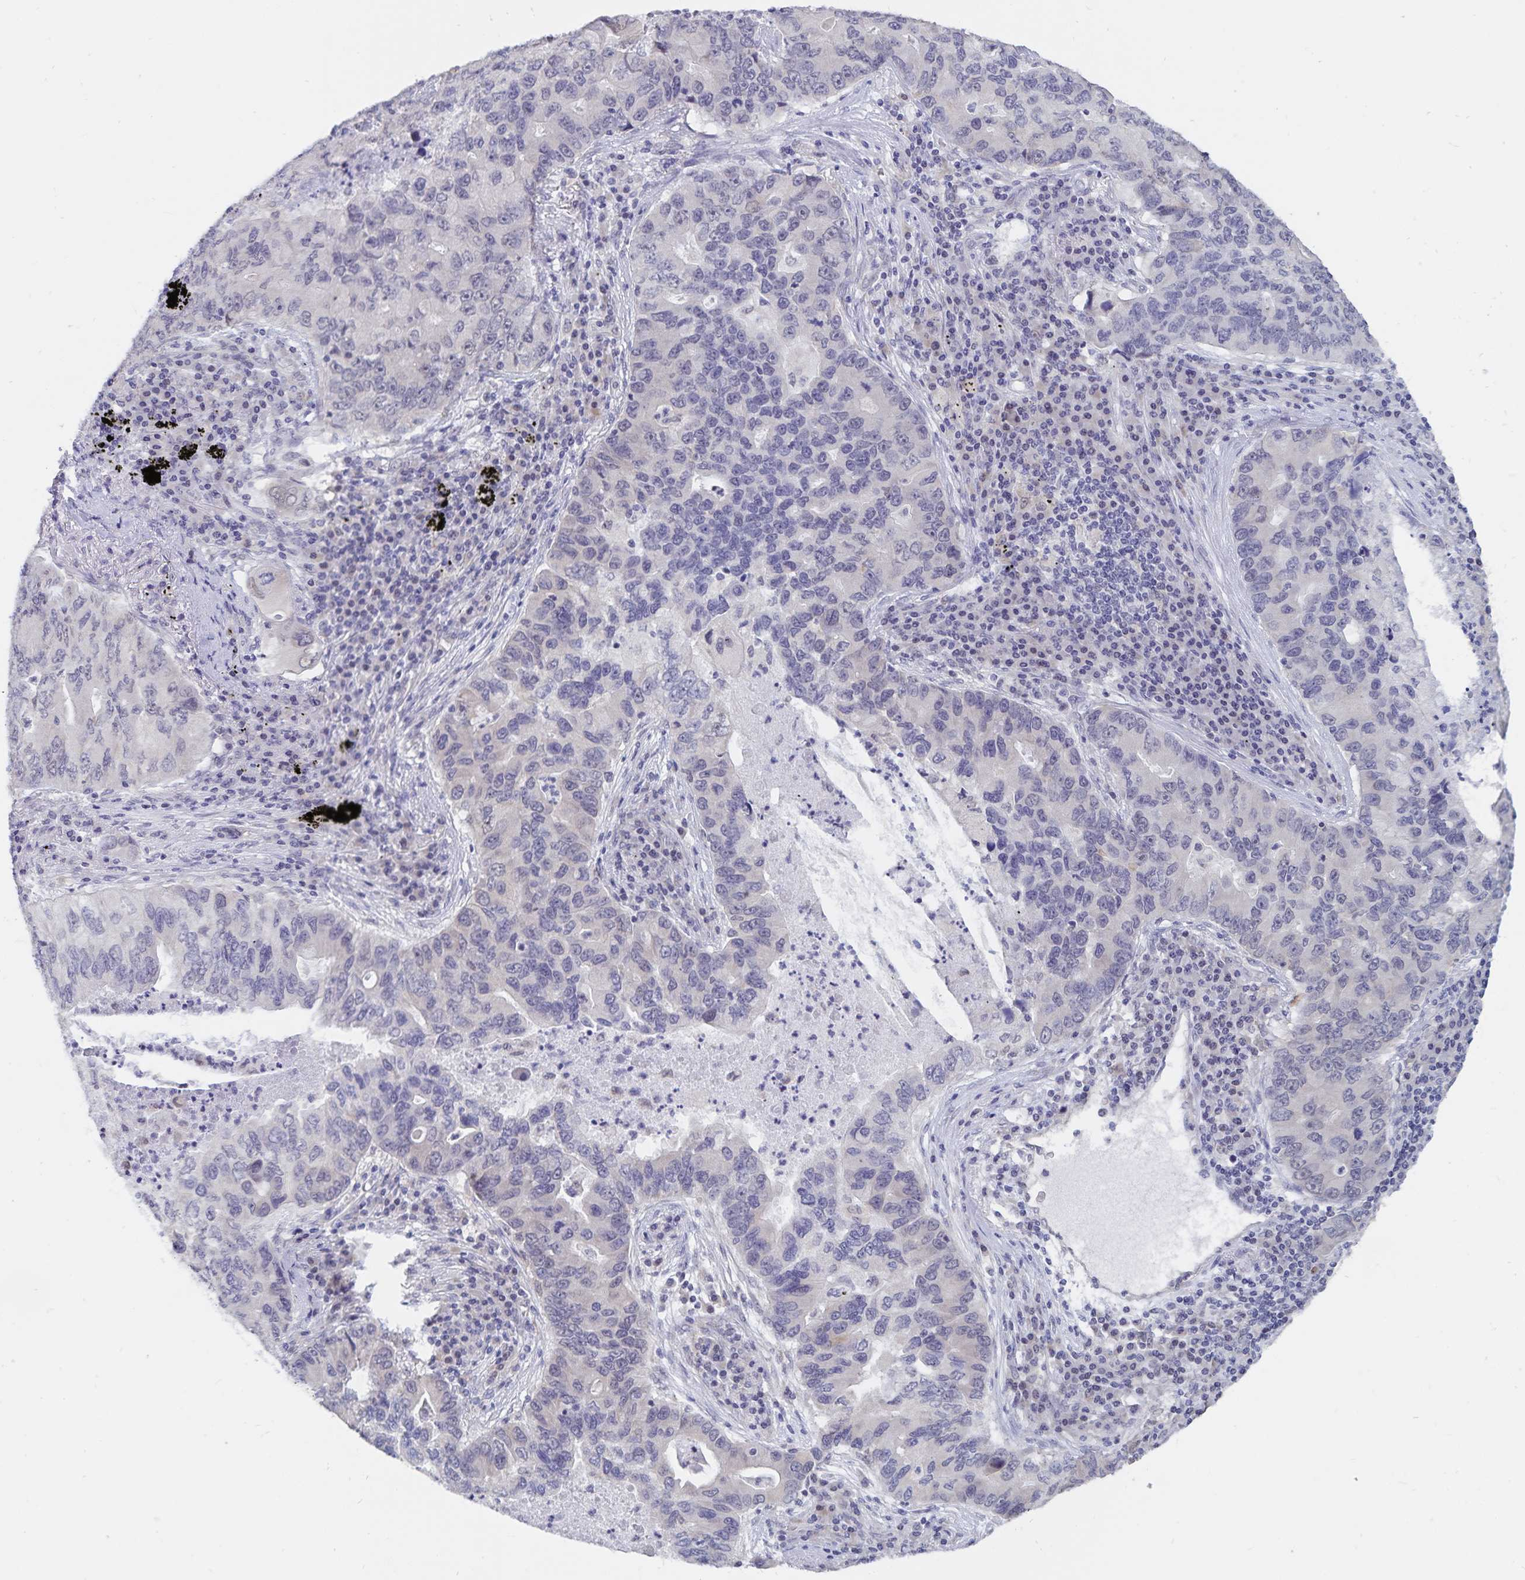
{"staining": {"intensity": "negative", "quantity": "none", "location": "none"}, "tissue": "lung cancer", "cell_type": "Tumor cells", "image_type": "cancer", "snomed": [{"axis": "morphology", "description": "Adenocarcinoma, NOS"}, {"axis": "morphology", "description": "Adenocarcinoma, metastatic, NOS"}, {"axis": "topography", "description": "Lymph node"}, {"axis": "topography", "description": "Lung"}], "caption": "Immunohistochemistry of lung cancer (adenocarcinoma) exhibits no staining in tumor cells.", "gene": "ATP2A2", "patient": {"sex": "female", "age": 54}}